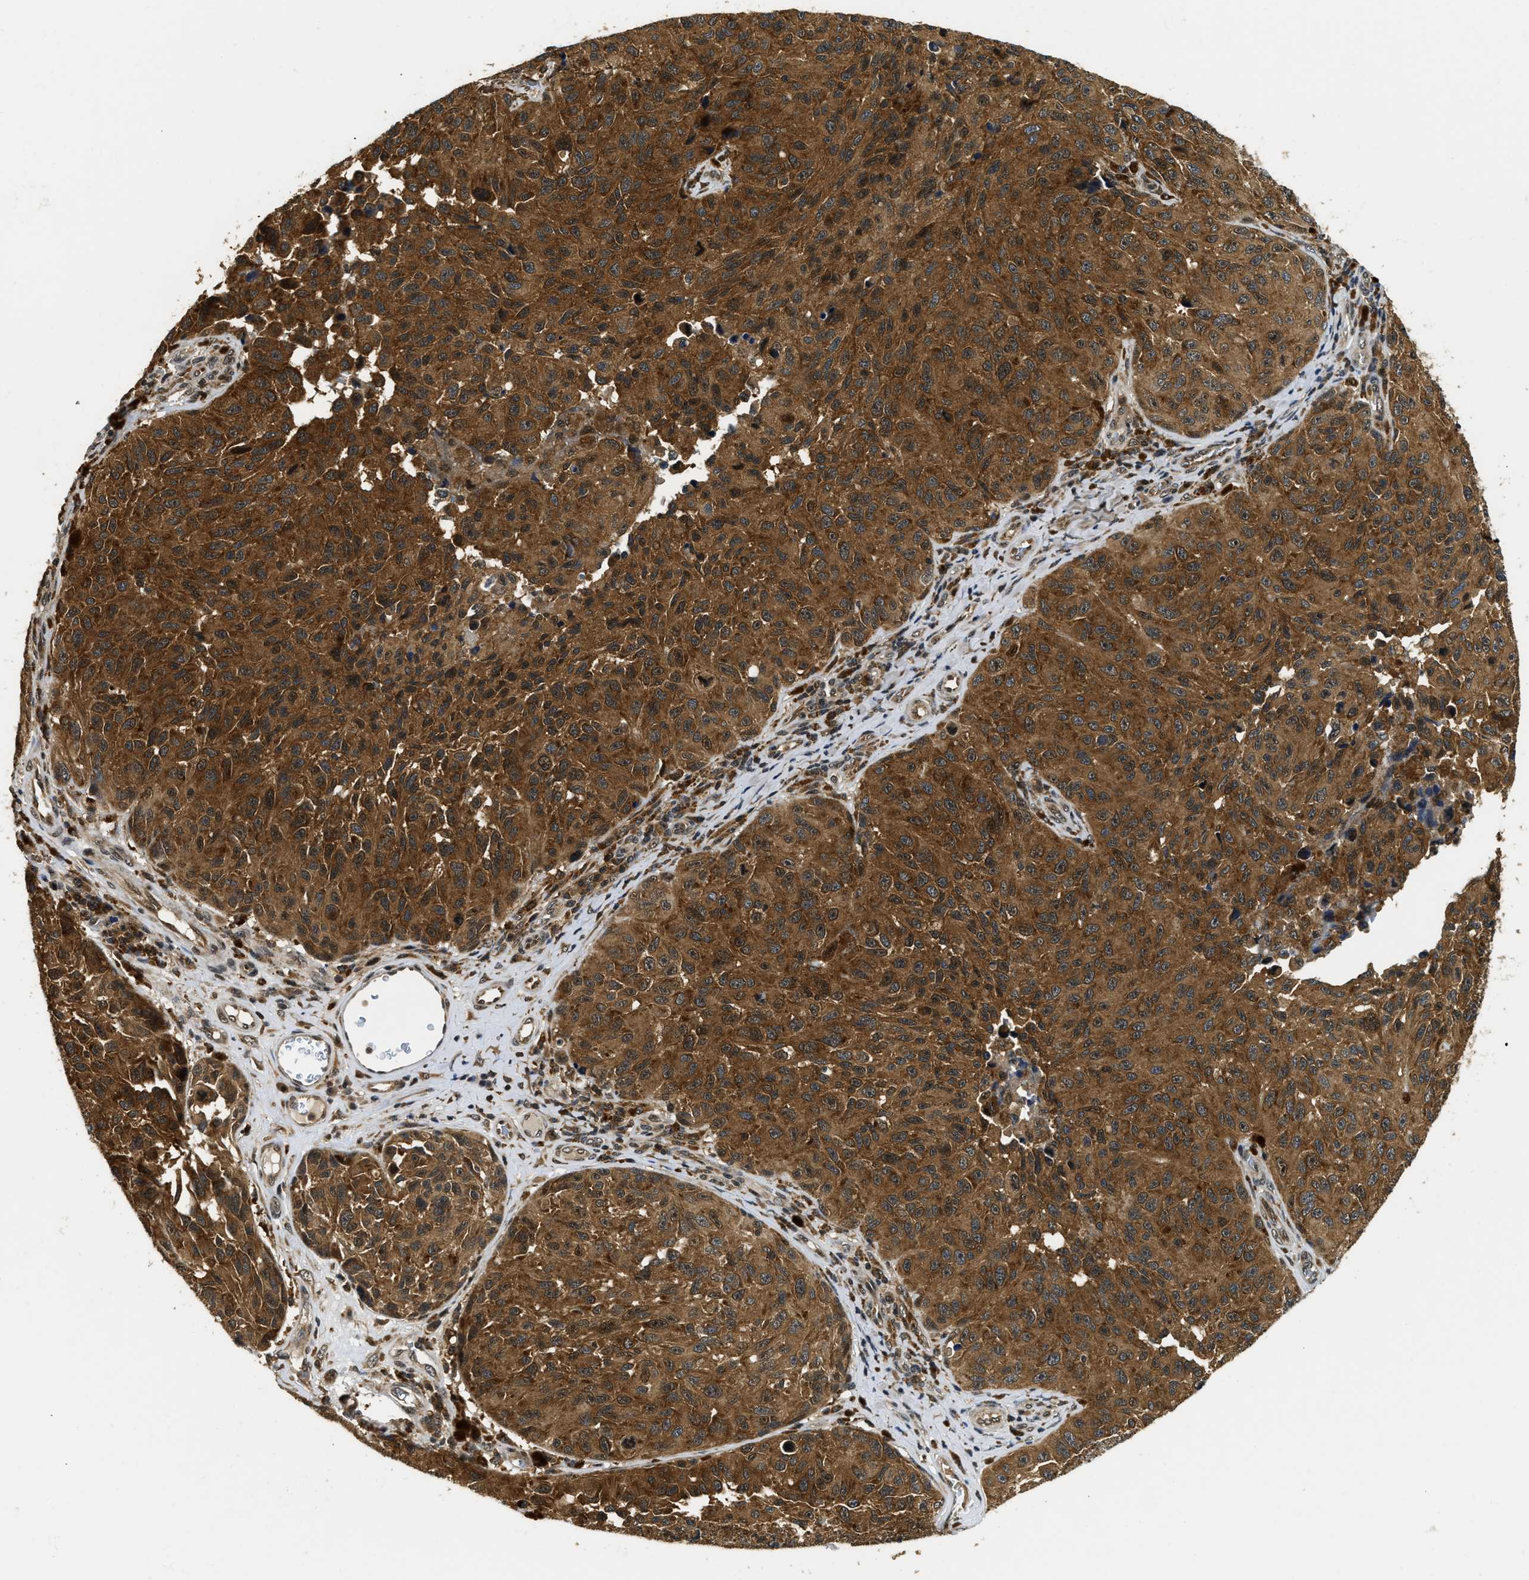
{"staining": {"intensity": "strong", "quantity": ">75%", "location": "cytoplasmic/membranous"}, "tissue": "melanoma", "cell_type": "Tumor cells", "image_type": "cancer", "snomed": [{"axis": "morphology", "description": "Malignant melanoma, NOS"}, {"axis": "topography", "description": "Skin"}], "caption": "Immunohistochemical staining of human melanoma exhibits strong cytoplasmic/membranous protein staining in about >75% of tumor cells.", "gene": "ADSL", "patient": {"sex": "female", "age": 73}}